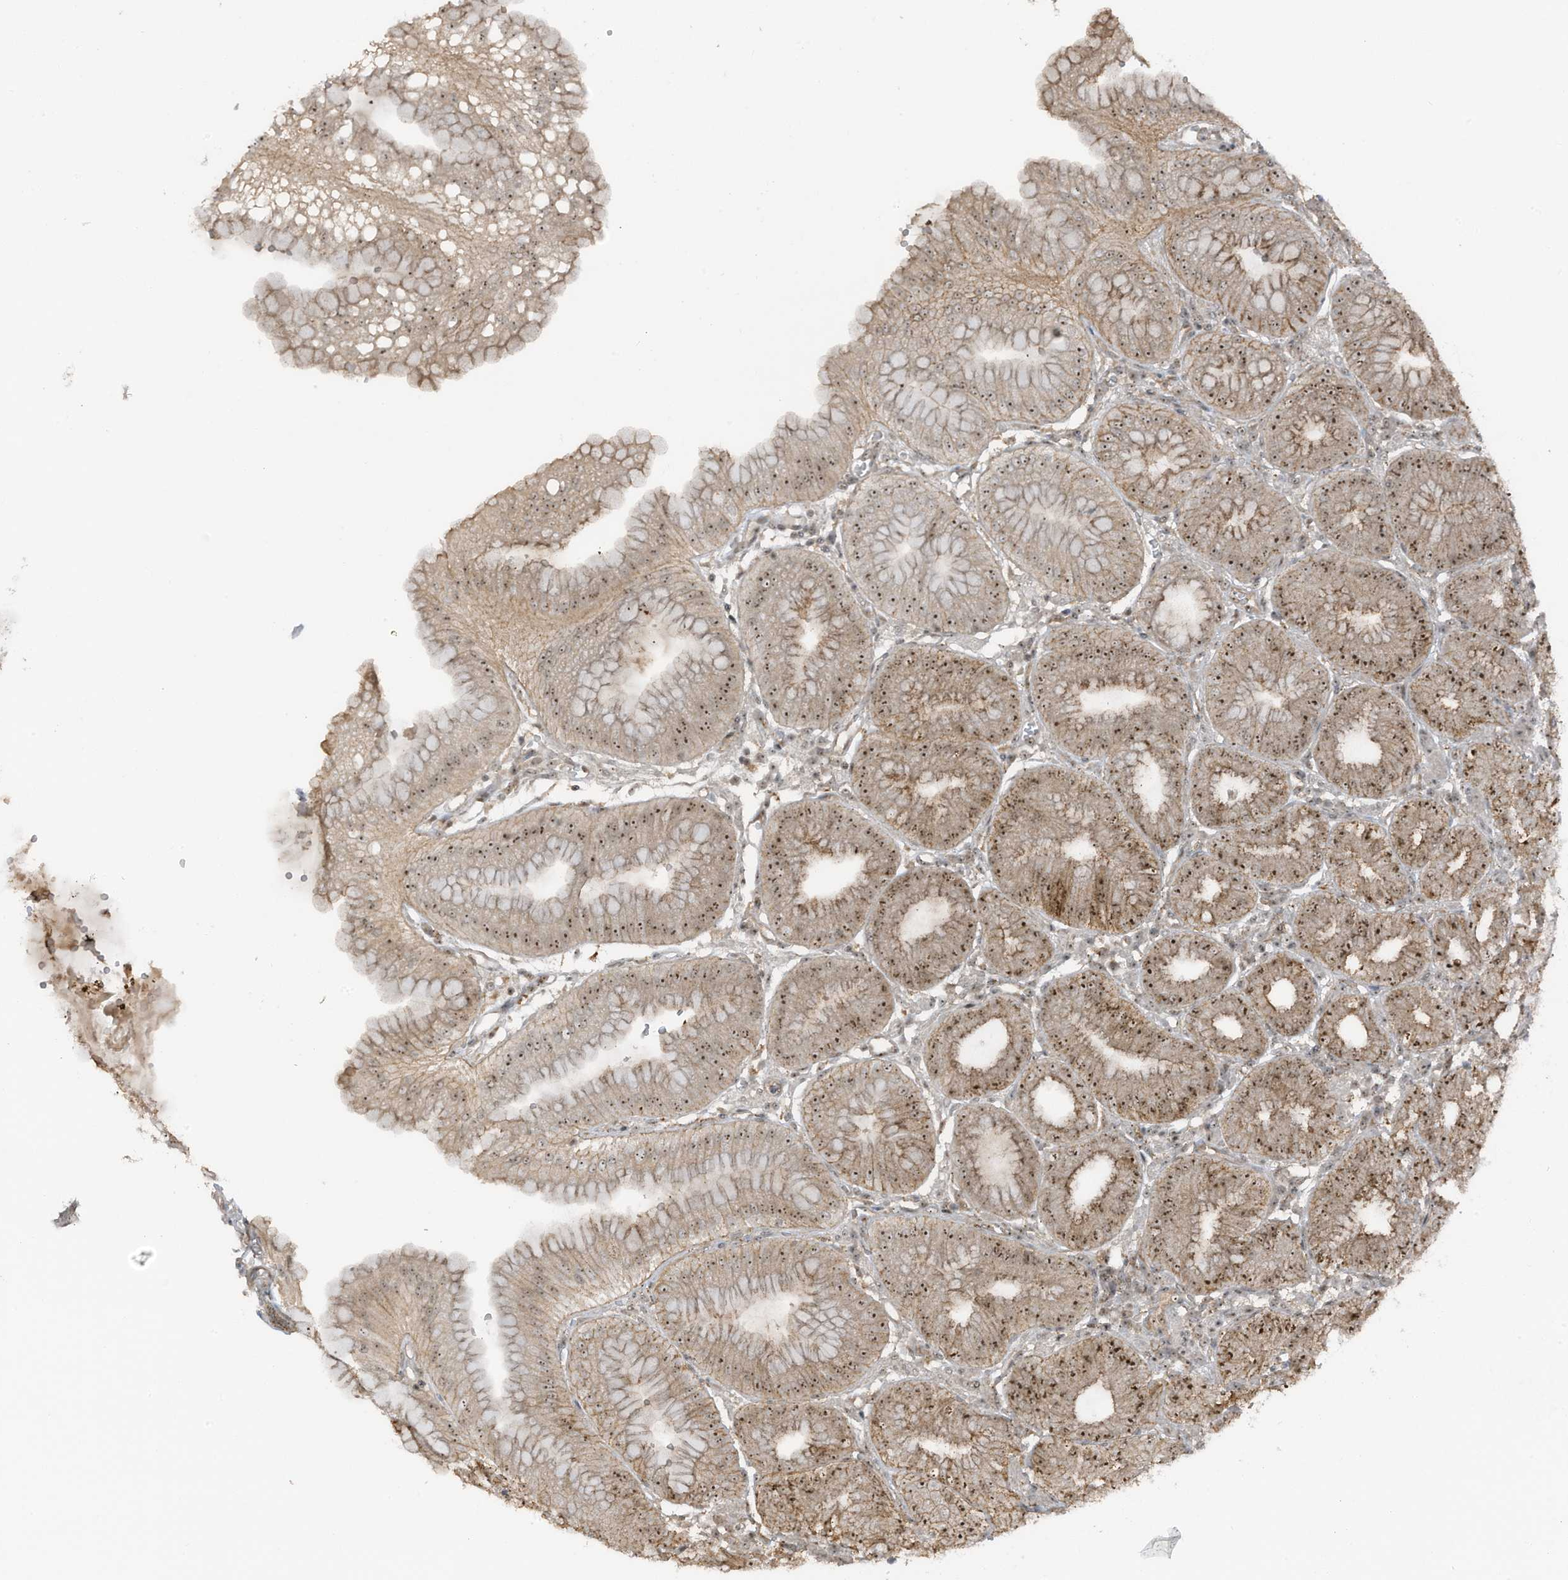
{"staining": {"intensity": "moderate", "quantity": ">75%", "location": "cytoplasmic/membranous,nuclear"}, "tissue": "stomach", "cell_type": "Glandular cells", "image_type": "normal", "snomed": [{"axis": "morphology", "description": "Normal tissue, NOS"}, {"axis": "topography", "description": "Stomach, lower"}], "caption": "This photomicrograph displays IHC staining of unremarkable stomach, with medium moderate cytoplasmic/membranous,nuclear expression in about >75% of glandular cells.", "gene": "UTP3", "patient": {"sex": "male", "age": 71}}